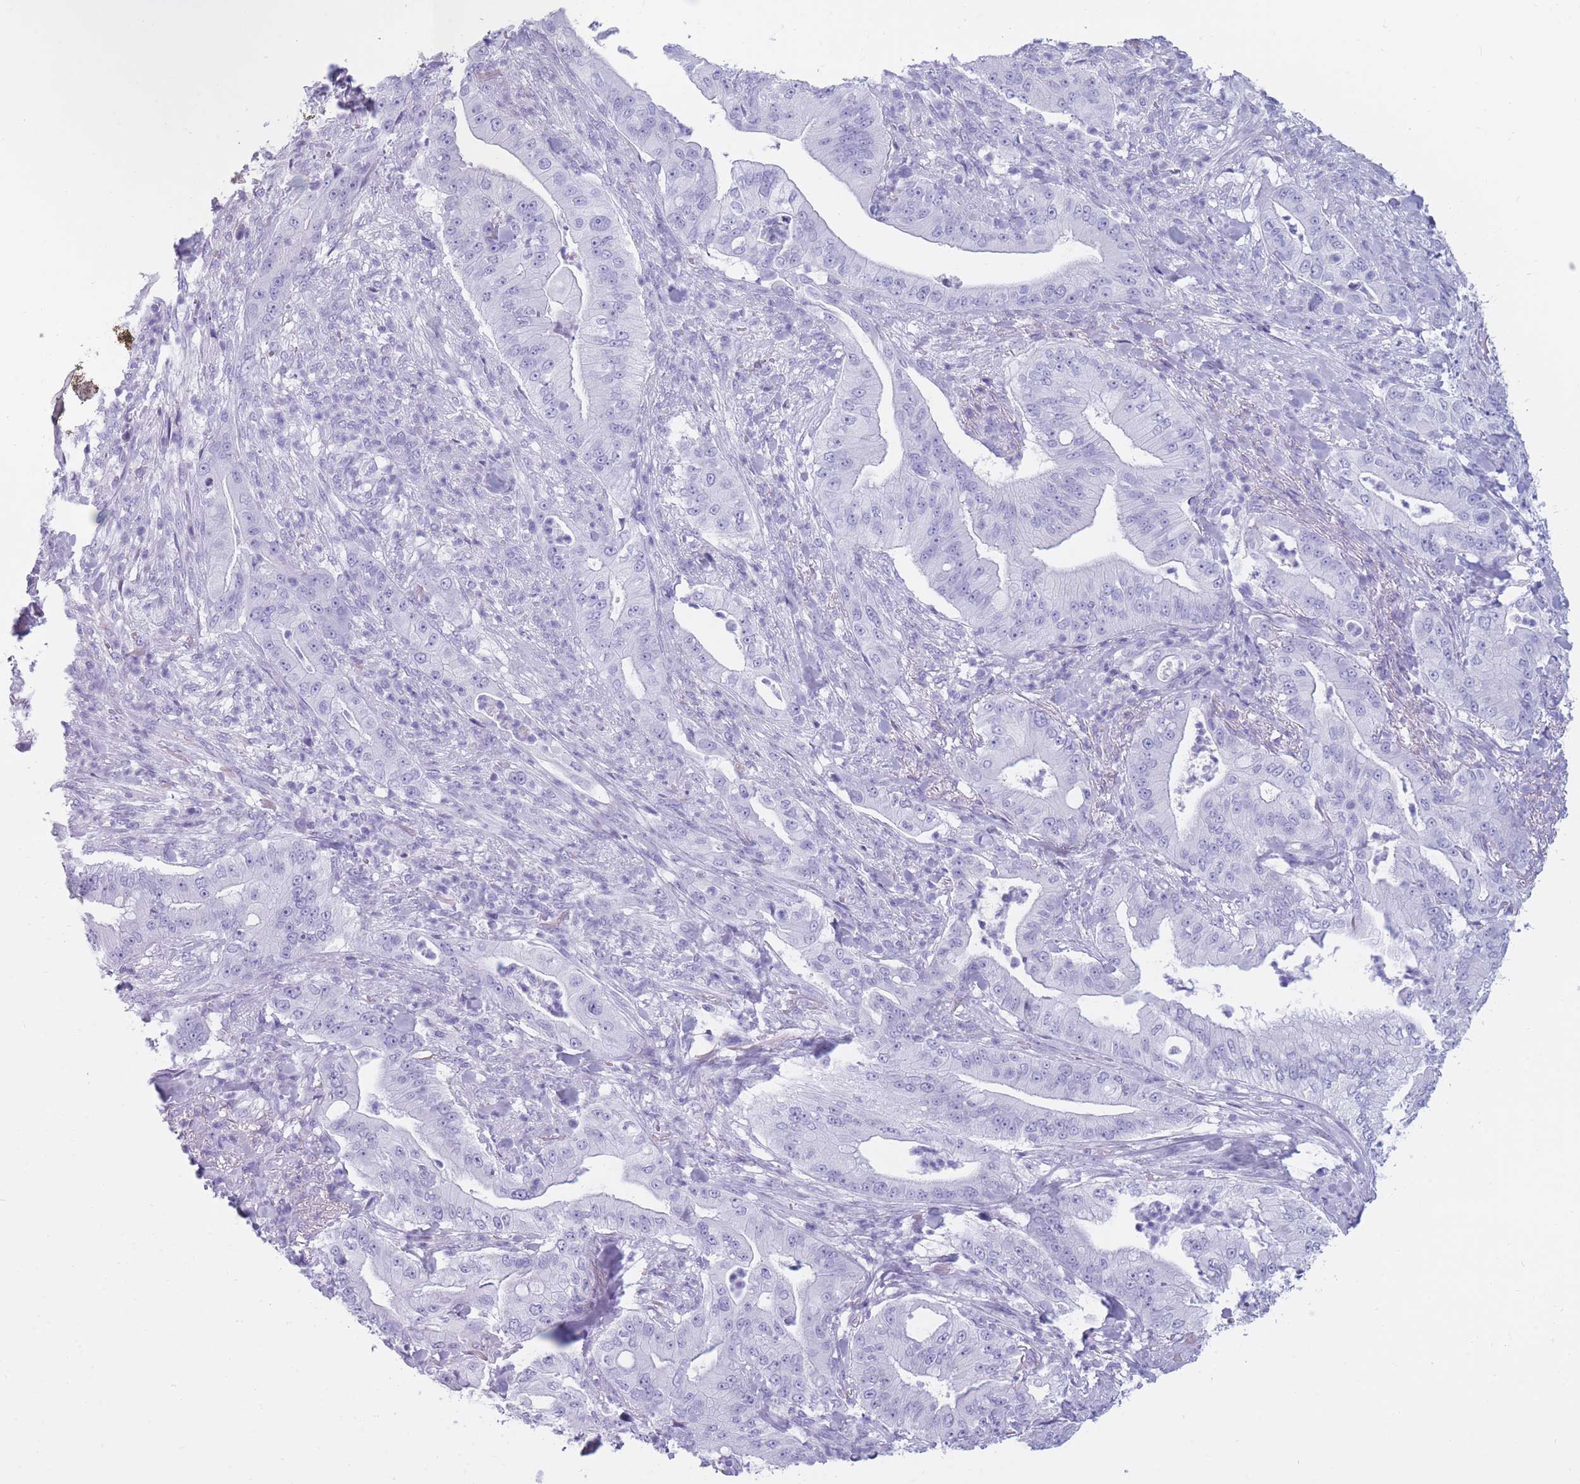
{"staining": {"intensity": "negative", "quantity": "none", "location": "none"}, "tissue": "pancreatic cancer", "cell_type": "Tumor cells", "image_type": "cancer", "snomed": [{"axis": "morphology", "description": "Adenocarcinoma, NOS"}, {"axis": "topography", "description": "Pancreas"}], "caption": "This is an immunohistochemistry image of pancreatic adenocarcinoma. There is no positivity in tumor cells.", "gene": "TNFSF11", "patient": {"sex": "male", "age": 71}}